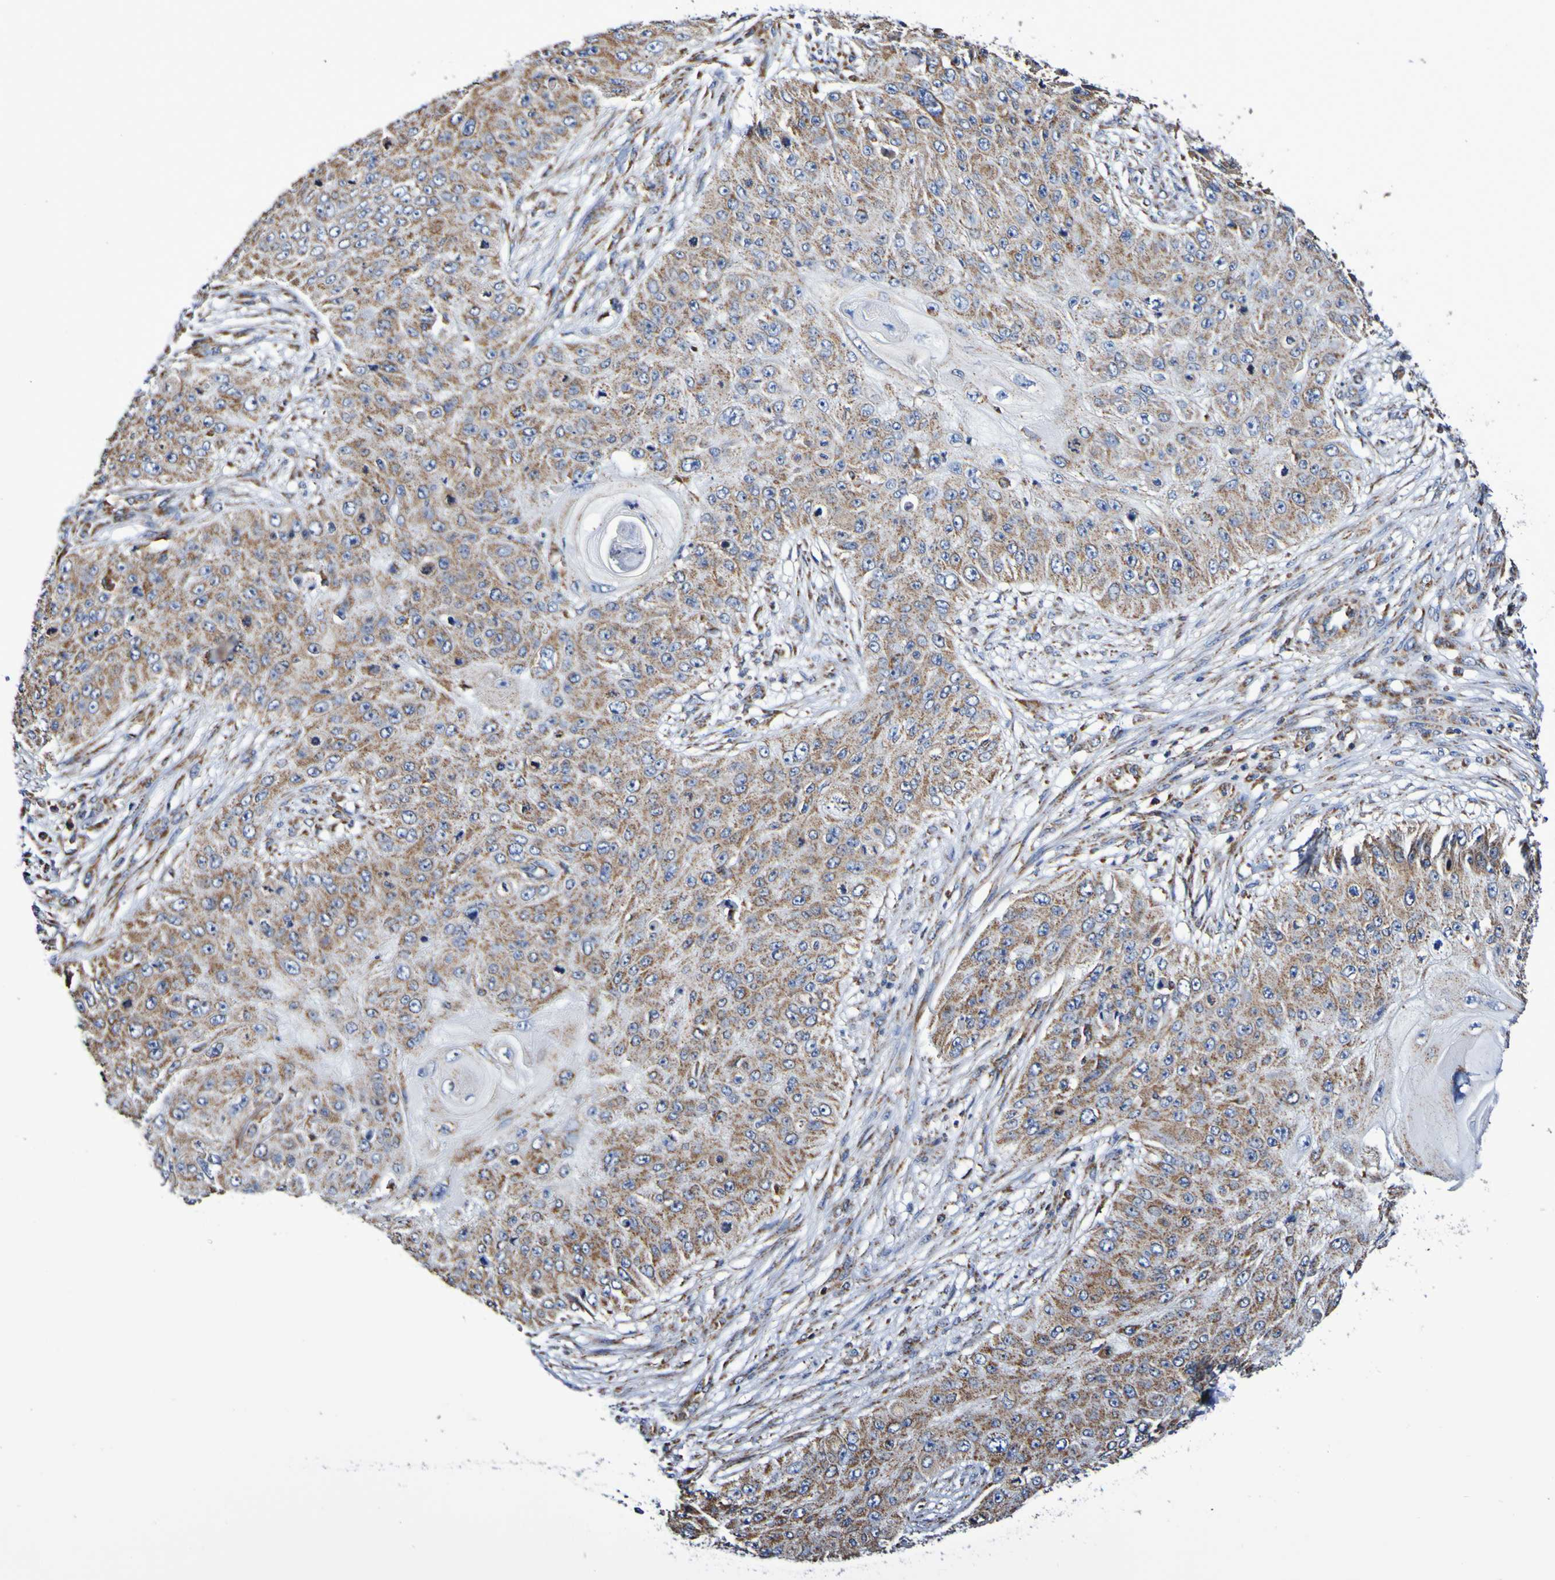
{"staining": {"intensity": "moderate", "quantity": ">75%", "location": "cytoplasmic/membranous"}, "tissue": "skin cancer", "cell_type": "Tumor cells", "image_type": "cancer", "snomed": [{"axis": "morphology", "description": "Squamous cell carcinoma, NOS"}, {"axis": "topography", "description": "Skin"}], "caption": "Immunohistochemical staining of skin squamous cell carcinoma demonstrates medium levels of moderate cytoplasmic/membranous expression in approximately >75% of tumor cells. The protein of interest is shown in brown color, while the nuclei are stained blue.", "gene": "IL18R1", "patient": {"sex": "female", "age": 80}}